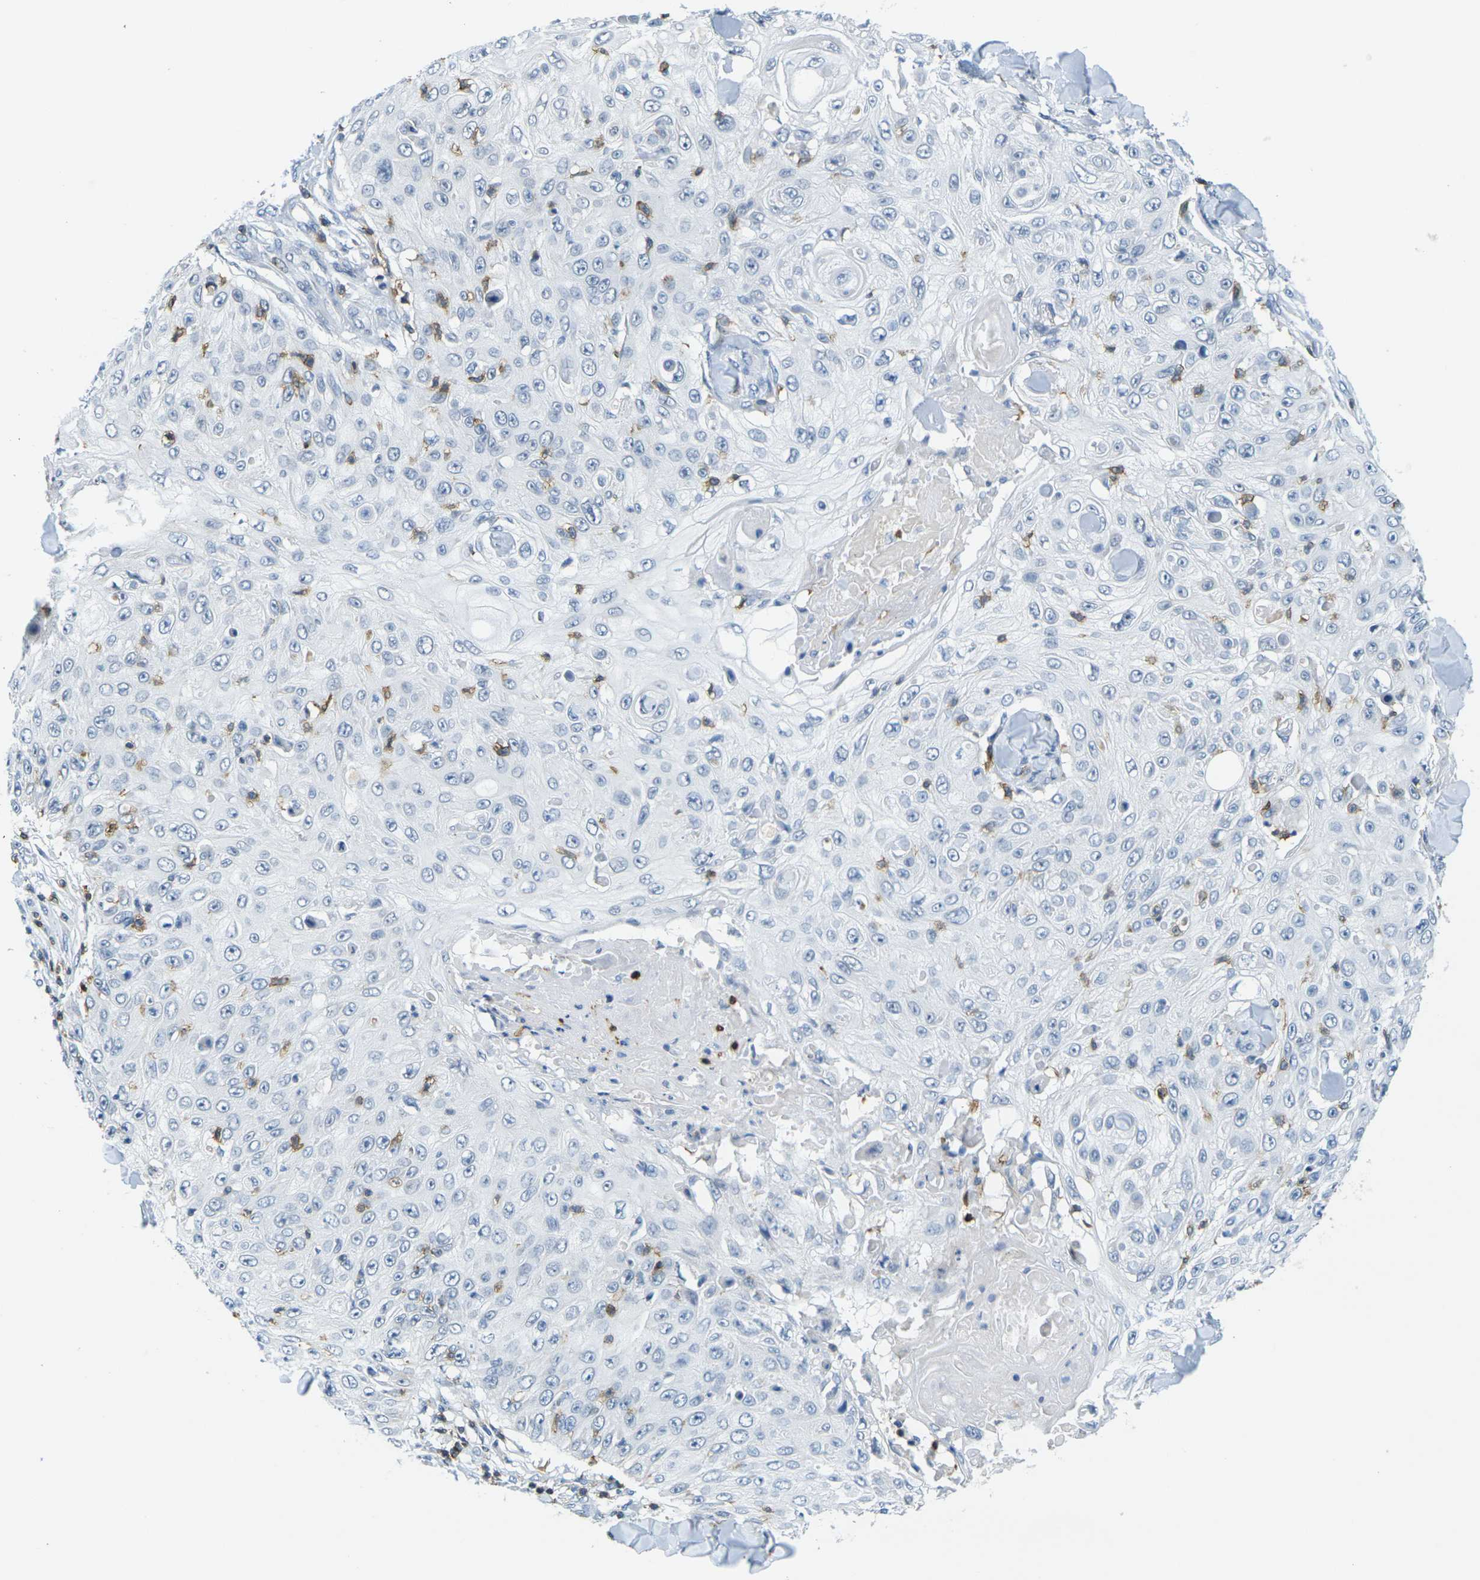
{"staining": {"intensity": "negative", "quantity": "none", "location": "none"}, "tissue": "skin cancer", "cell_type": "Tumor cells", "image_type": "cancer", "snomed": [{"axis": "morphology", "description": "Squamous cell carcinoma, NOS"}, {"axis": "topography", "description": "Skin"}], "caption": "DAB (3,3'-diaminobenzidine) immunohistochemical staining of human skin squamous cell carcinoma reveals no significant positivity in tumor cells.", "gene": "CD3D", "patient": {"sex": "male", "age": 86}}